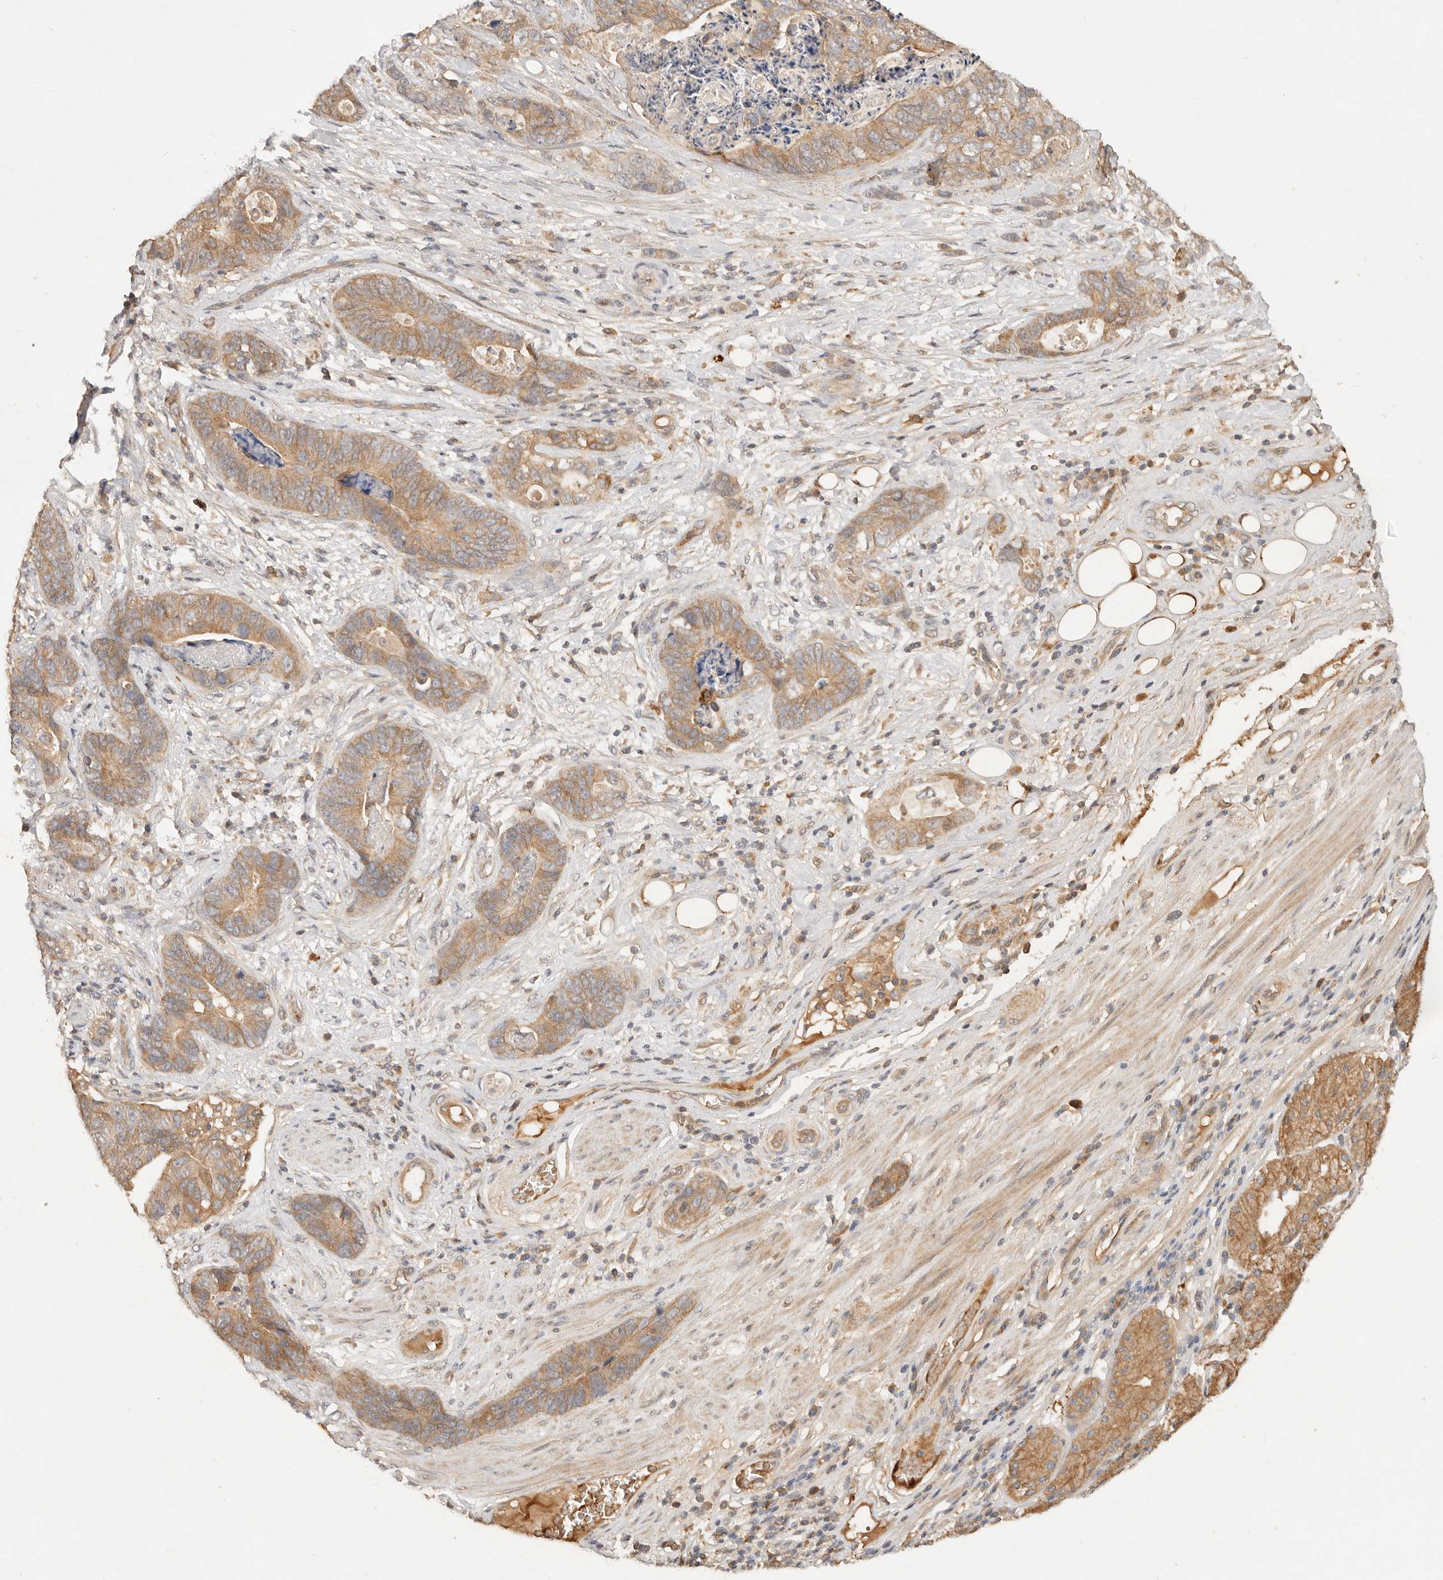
{"staining": {"intensity": "moderate", "quantity": ">75%", "location": "cytoplasmic/membranous"}, "tissue": "stomach cancer", "cell_type": "Tumor cells", "image_type": "cancer", "snomed": [{"axis": "morphology", "description": "Normal tissue, NOS"}, {"axis": "morphology", "description": "Adenocarcinoma, NOS"}, {"axis": "topography", "description": "Stomach"}], "caption": "Adenocarcinoma (stomach) stained for a protein (brown) shows moderate cytoplasmic/membranous positive staining in approximately >75% of tumor cells.", "gene": "FREM2", "patient": {"sex": "female", "age": 89}}